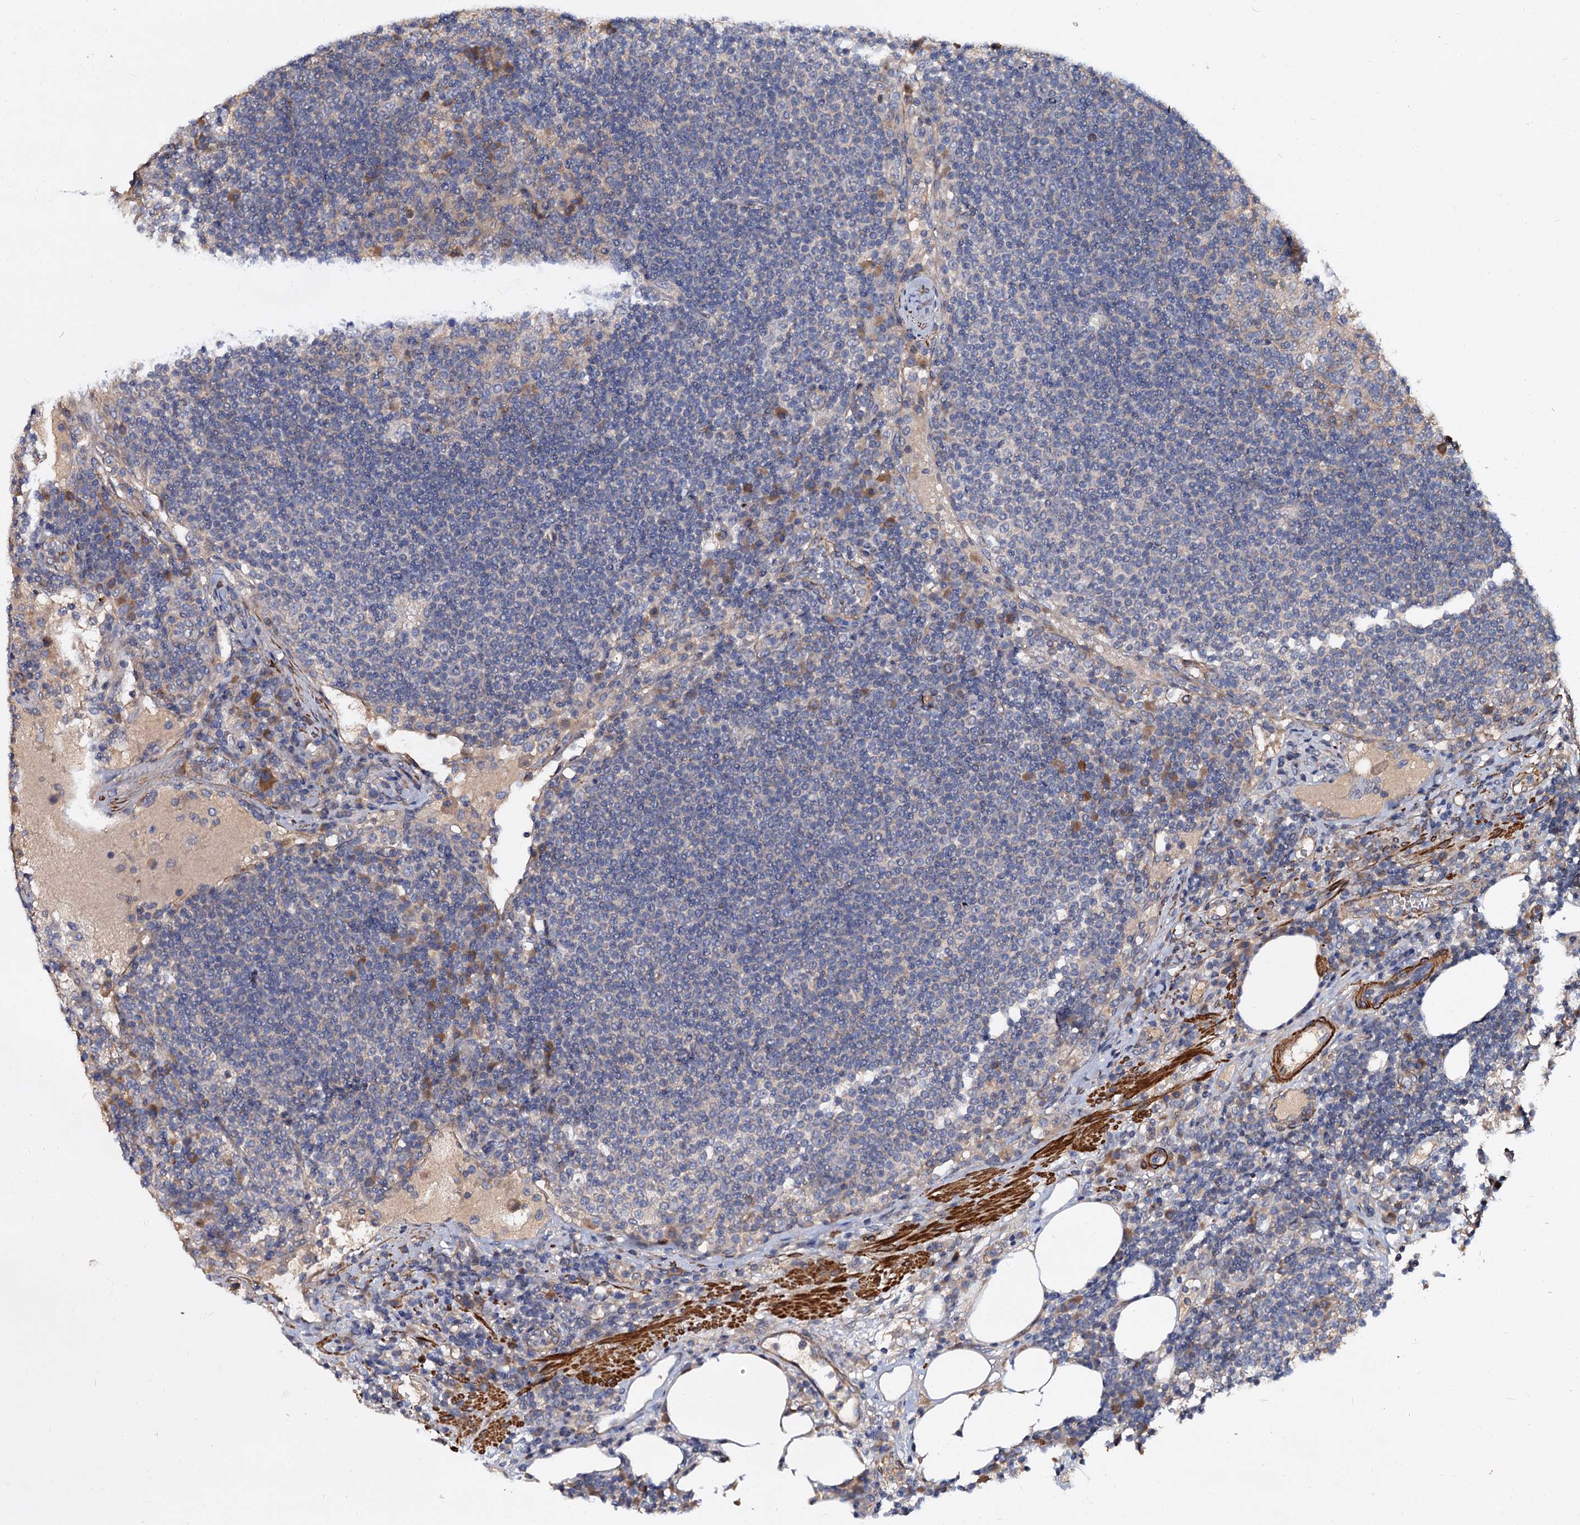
{"staining": {"intensity": "negative", "quantity": "none", "location": "none"}, "tissue": "lymph node", "cell_type": "Germinal center cells", "image_type": "normal", "snomed": [{"axis": "morphology", "description": "Normal tissue, NOS"}, {"axis": "topography", "description": "Lymph node"}], "caption": "The photomicrograph exhibits no staining of germinal center cells in normal lymph node.", "gene": "ISM2", "patient": {"sex": "female", "age": 53}}